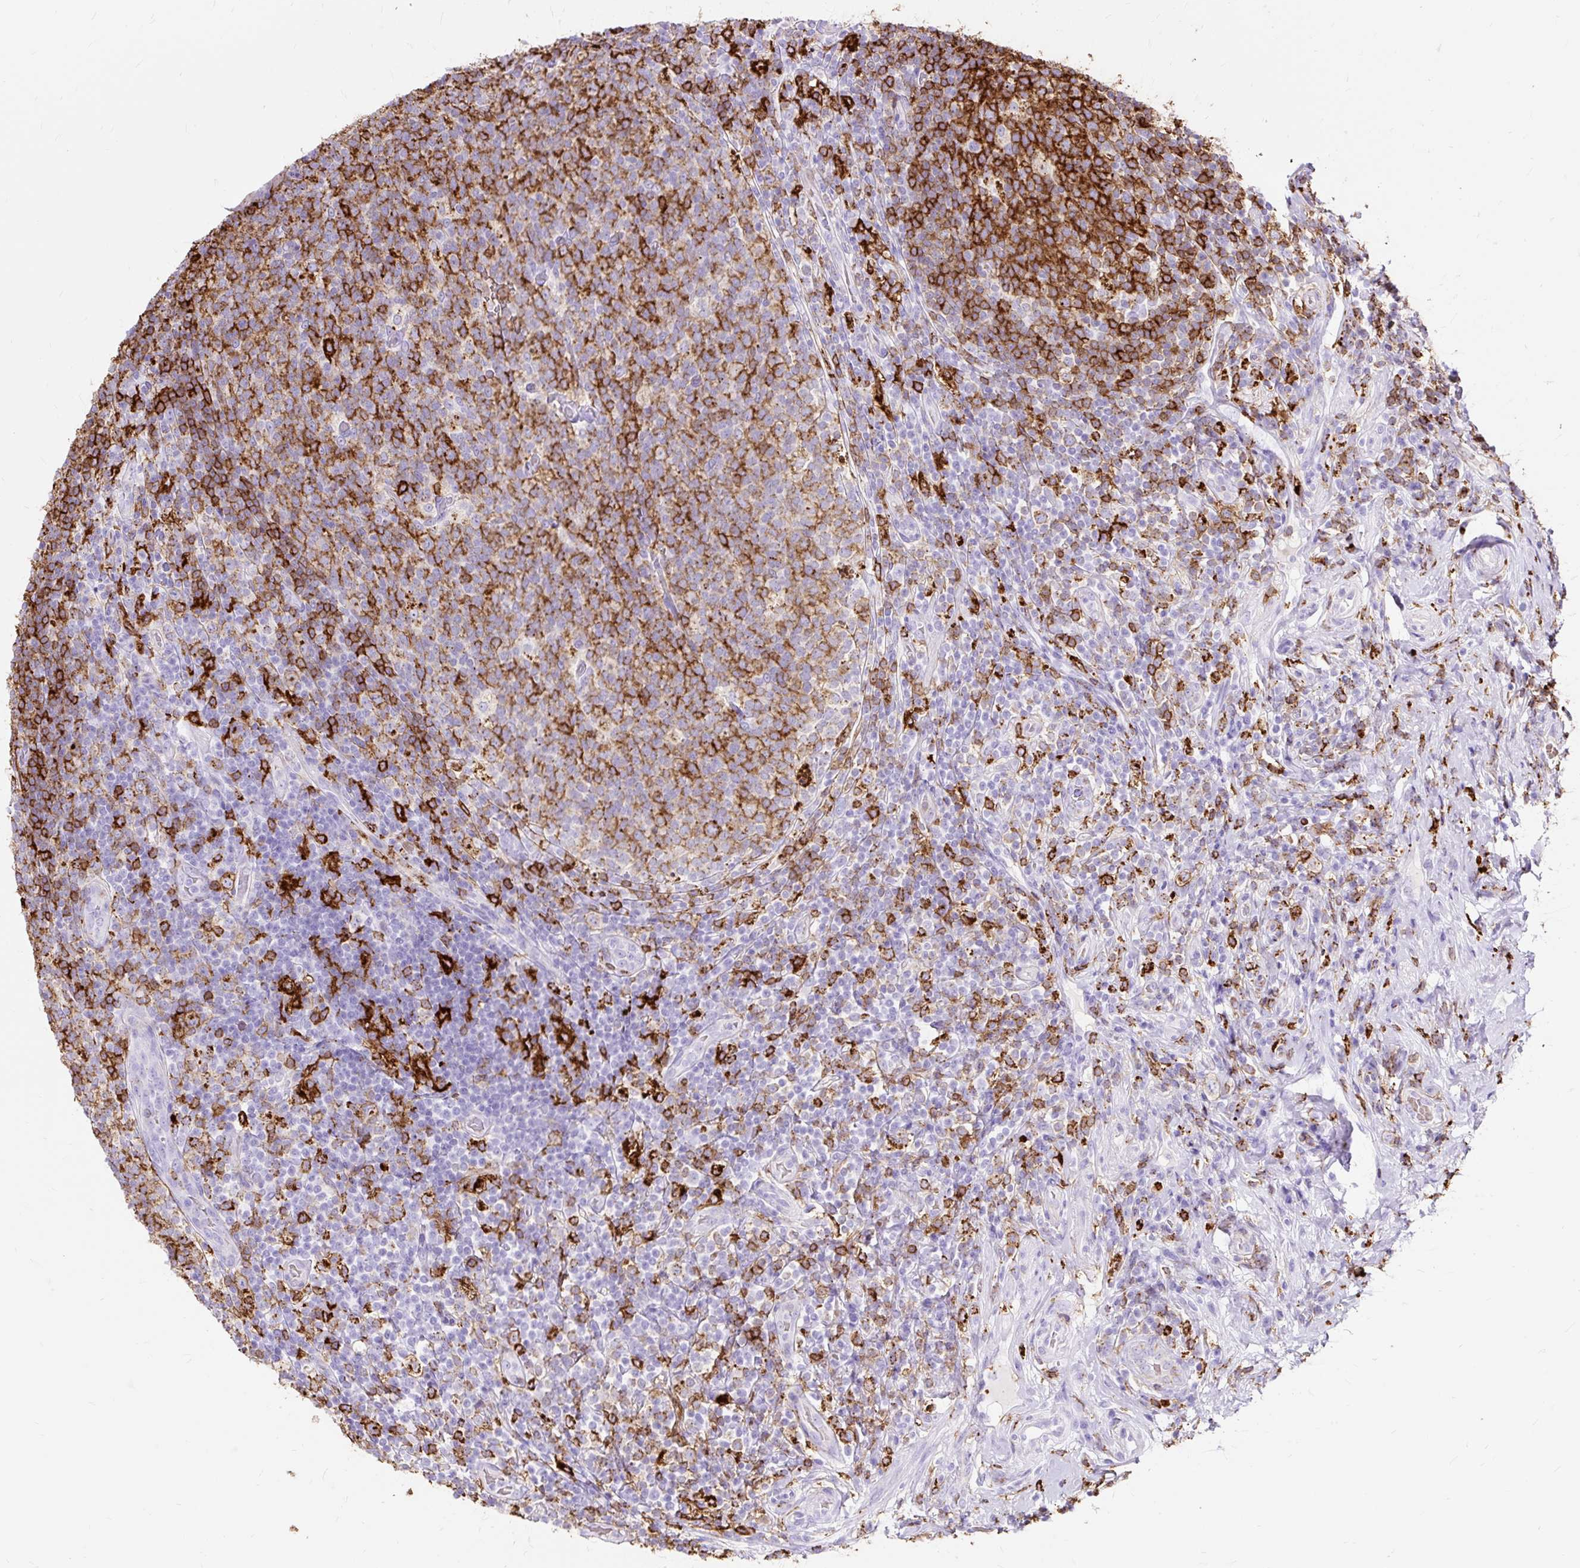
{"staining": {"intensity": "moderate", "quantity": "<25%", "location": "cytoplasmic/membranous"}, "tissue": "appendix", "cell_type": "Glandular cells", "image_type": "normal", "snomed": [{"axis": "morphology", "description": "Normal tissue, NOS"}, {"axis": "topography", "description": "Appendix"}], "caption": "Protein expression analysis of normal human appendix reveals moderate cytoplasmic/membranous positivity in about <25% of glandular cells. The staining was performed using DAB (3,3'-diaminobenzidine) to visualize the protein expression in brown, while the nuclei were stained in blue with hematoxylin (Magnification: 20x).", "gene": "HLA", "patient": {"sex": "female", "age": 43}}